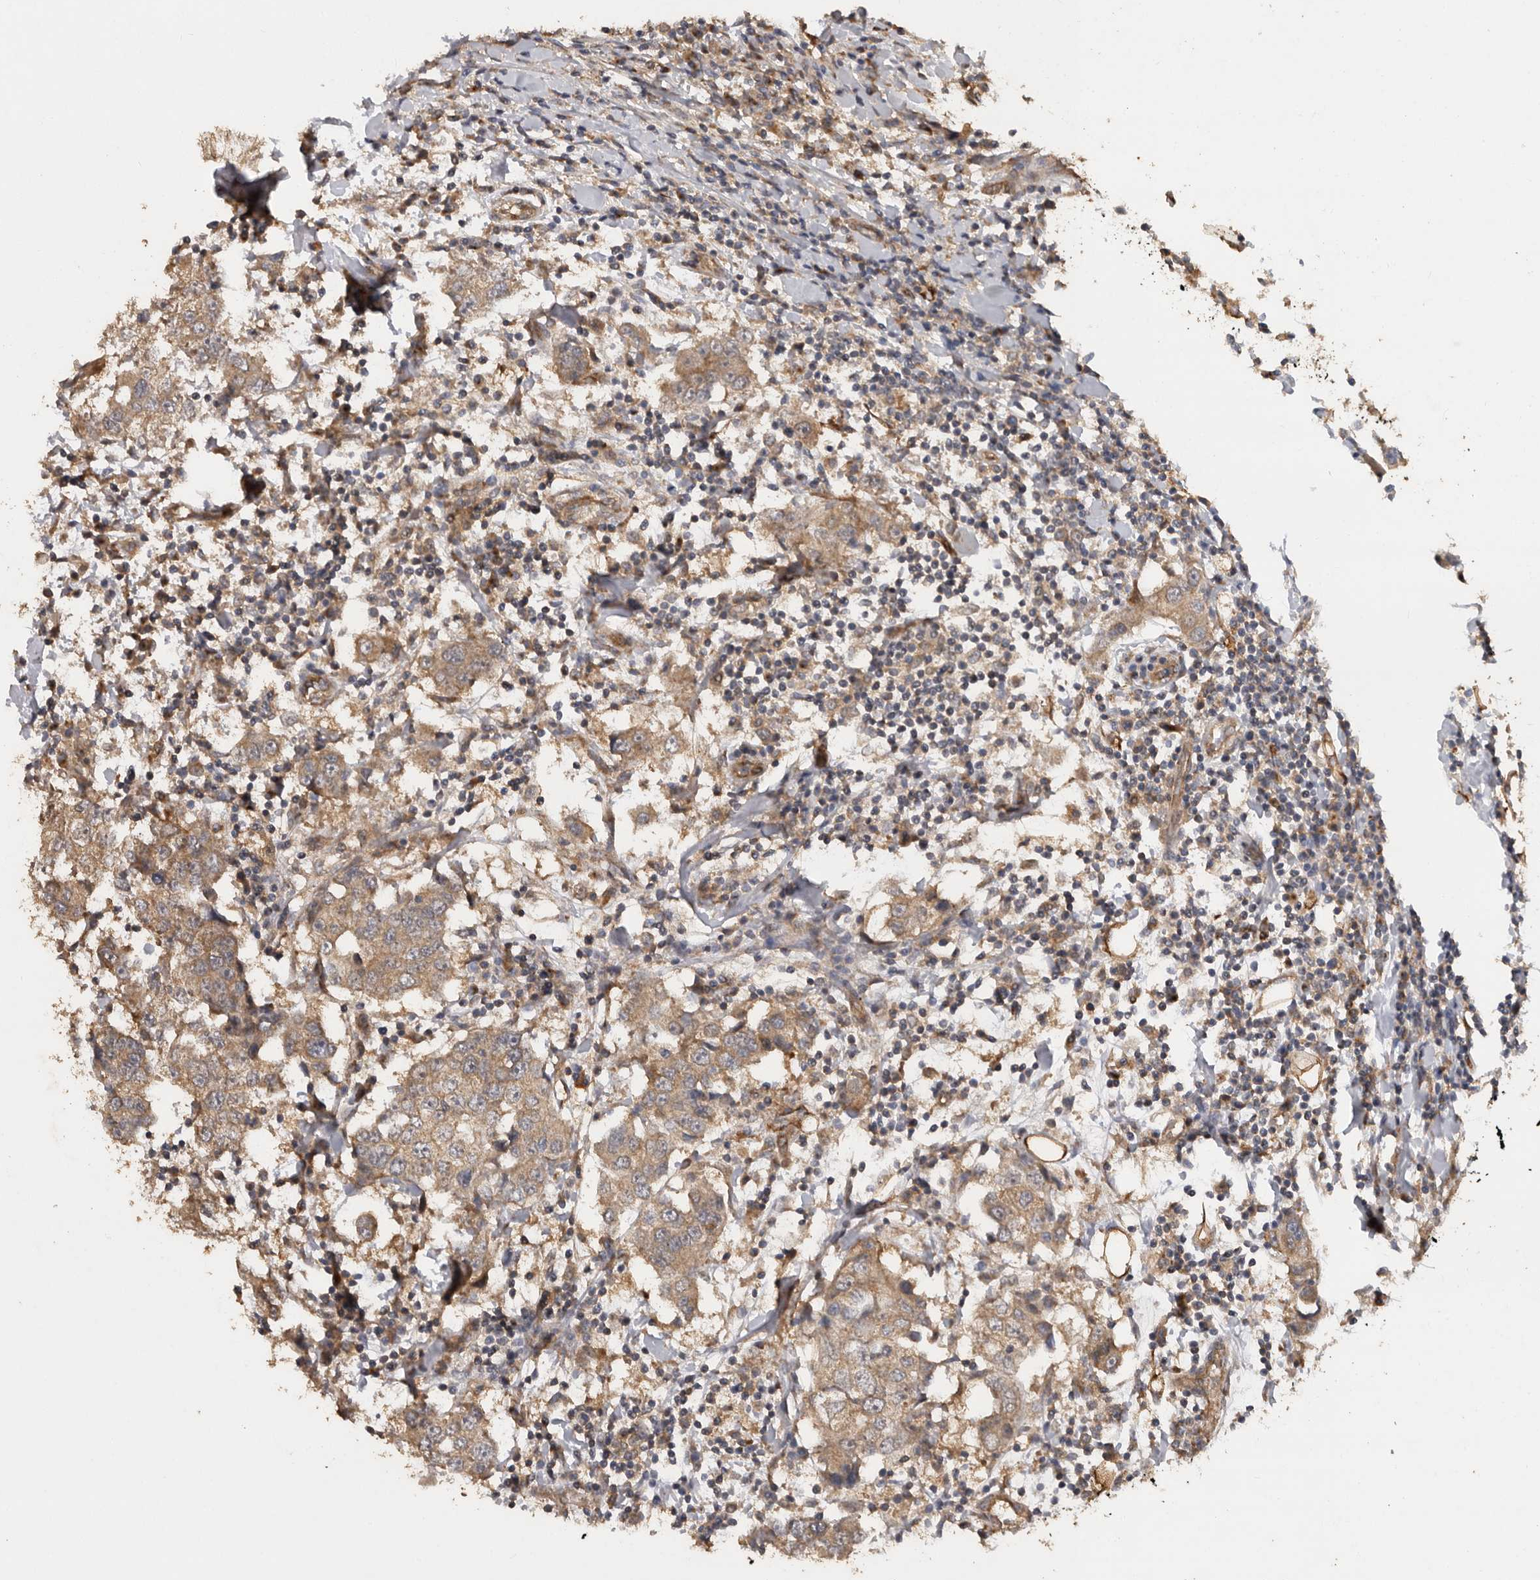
{"staining": {"intensity": "weak", "quantity": ">75%", "location": "cytoplasmic/membranous"}, "tissue": "breast cancer", "cell_type": "Tumor cells", "image_type": "cancer", "snomed": [{"axis": "morphology", "description": "Duct carcinoma"}, {"axis": "topography", "description": "Breast"}], "caption": "The photomicrograph demonstrates staining of intraductal carcinoma (breast), revealing weak cytoplasmic/membranous protein expression (brown color) within tumor cells.", "gene": "PODXL2", "patient": {"sex": "female", "age": 27}}